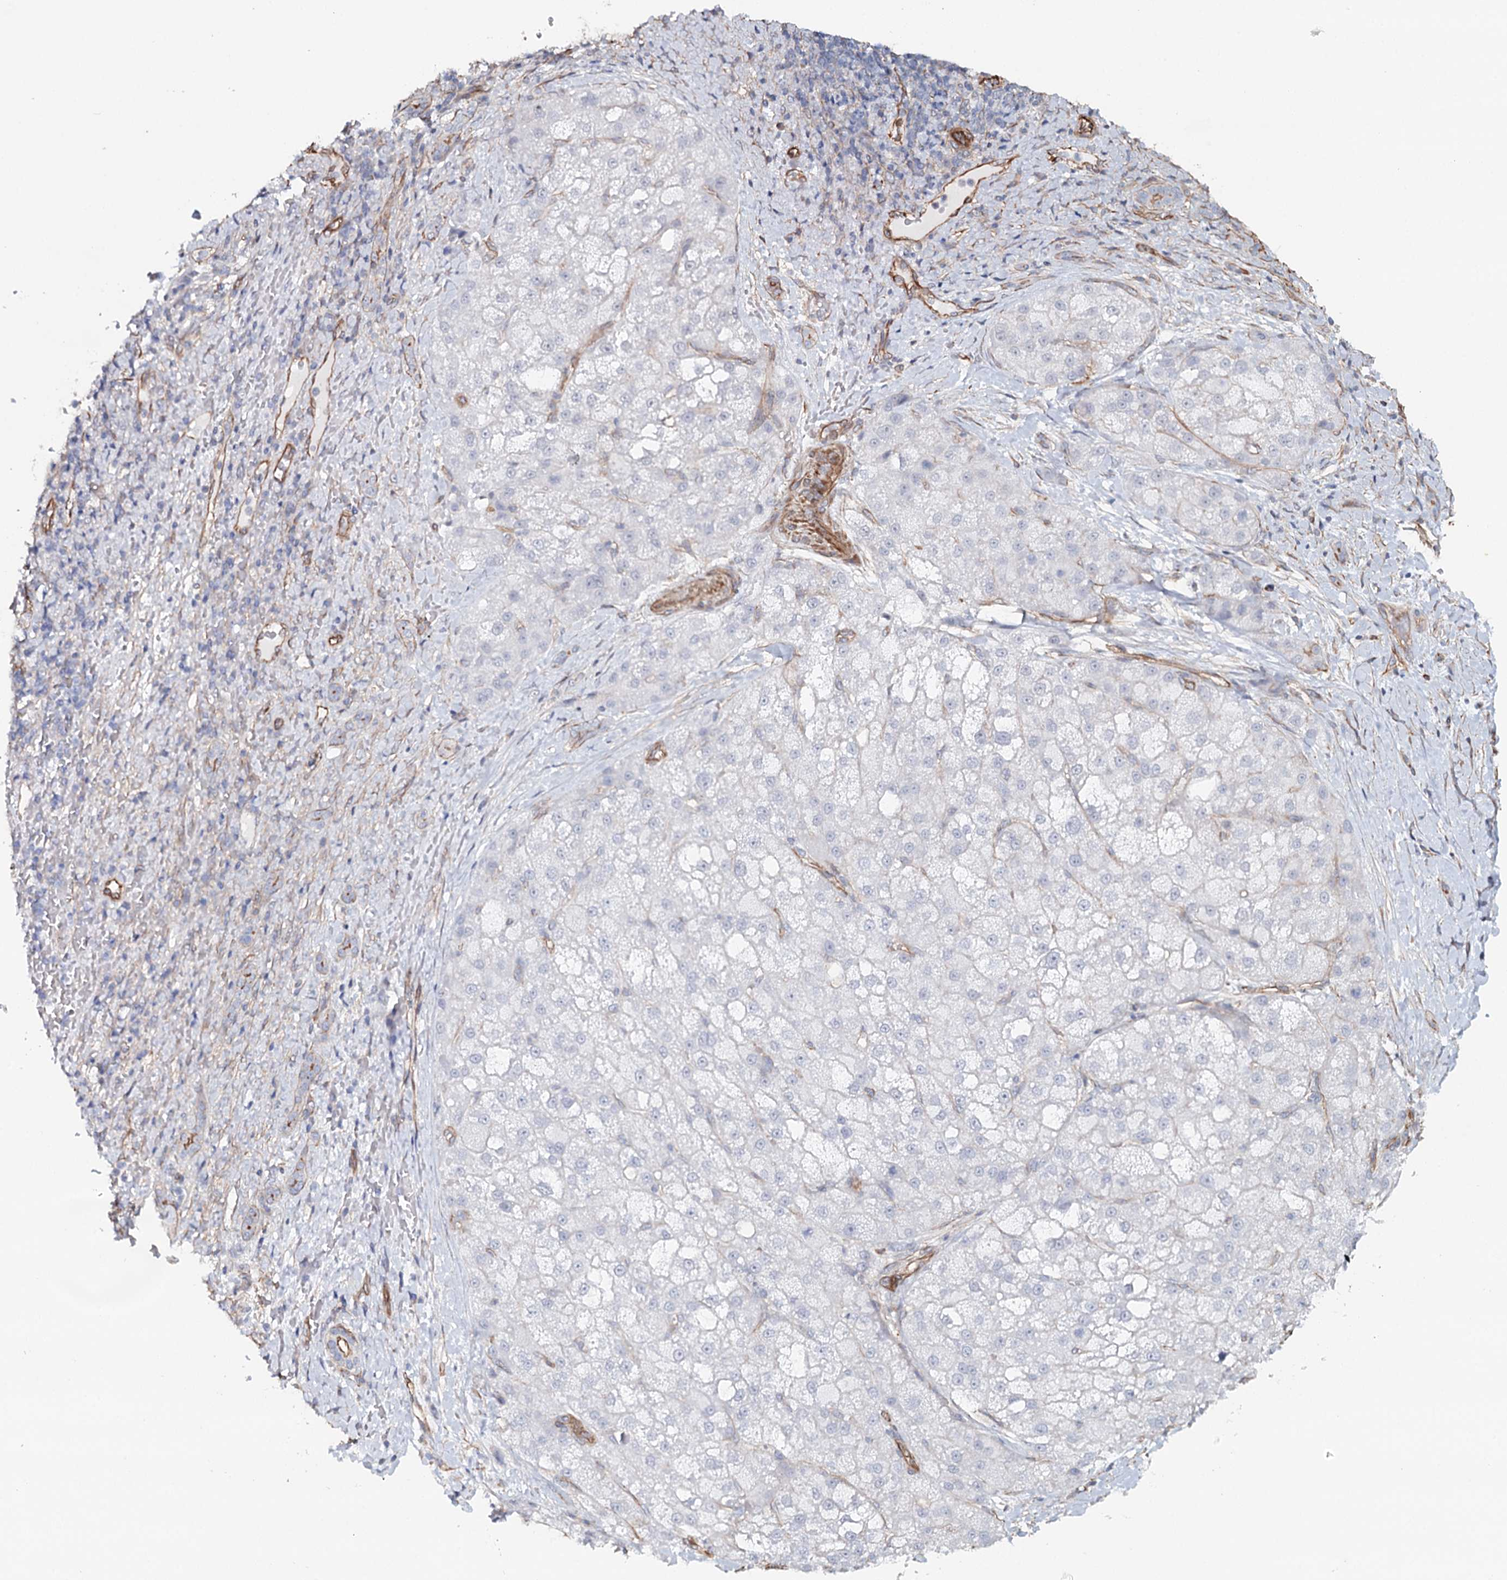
{"staining": {"intensity": "negative", "quantity": "none", "location": "none"}, "tissue": "liver cancer", "cell_type": "Tumor cells", "image_type": "cancer", "snomed": [{"axis": "morphology", "description": "Normal tissue, NOS"}, {"axis": "morphology", "description": "Carcinoma, Hepatocellular, NOS"}, {"axis": "topography", "description": "Liver"}], "caption": "A high-resolution histopathology image shows IHC staining of hepatocellular carcinoma (liver), which shows no significant staining in tumor cells.", "gene": "SYNPO", "patient": {"sex": "male", "age": 57}}